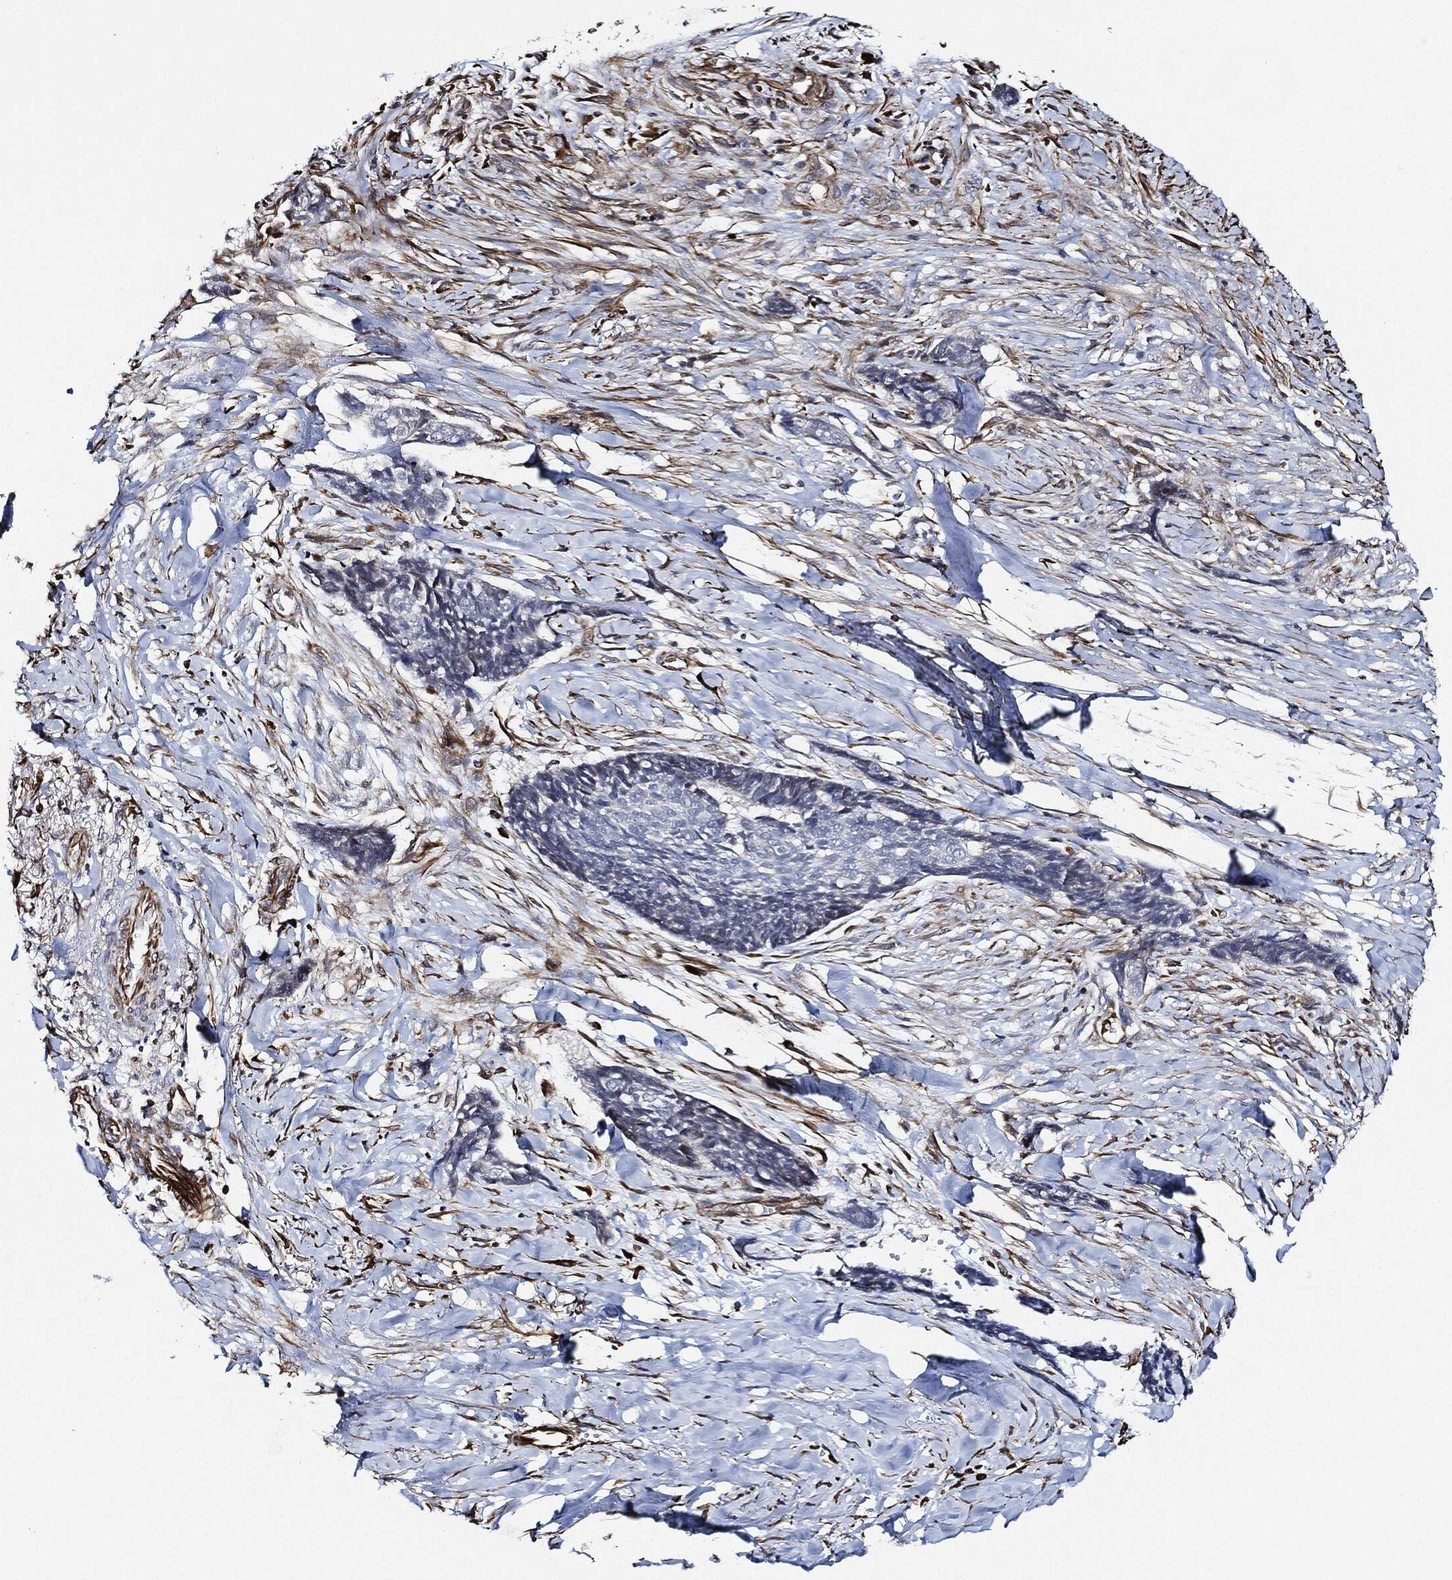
{"staining": {"intensity": "negative", "quantity": "none", "location": "none"}, "tissue": "skin cancer", "cell_type": "Tumor cells", "image_type": "cancer", "snomed": [{"axis": "morphology", "description": "Basal cell carcinoma"}, {"axis": "topography", "description": "Skin"}], "caption": "The histopathology image shows no staining of tumor cells in skin cancer (basal cell carcinoma). The staining is performed using DAB (3,3'-diaminobenzidine) brown chromogen with nuclei counter-stained in using hematoxylin.", "gene": "THSD1", "patient": {"sex": "male", "age": 86}}